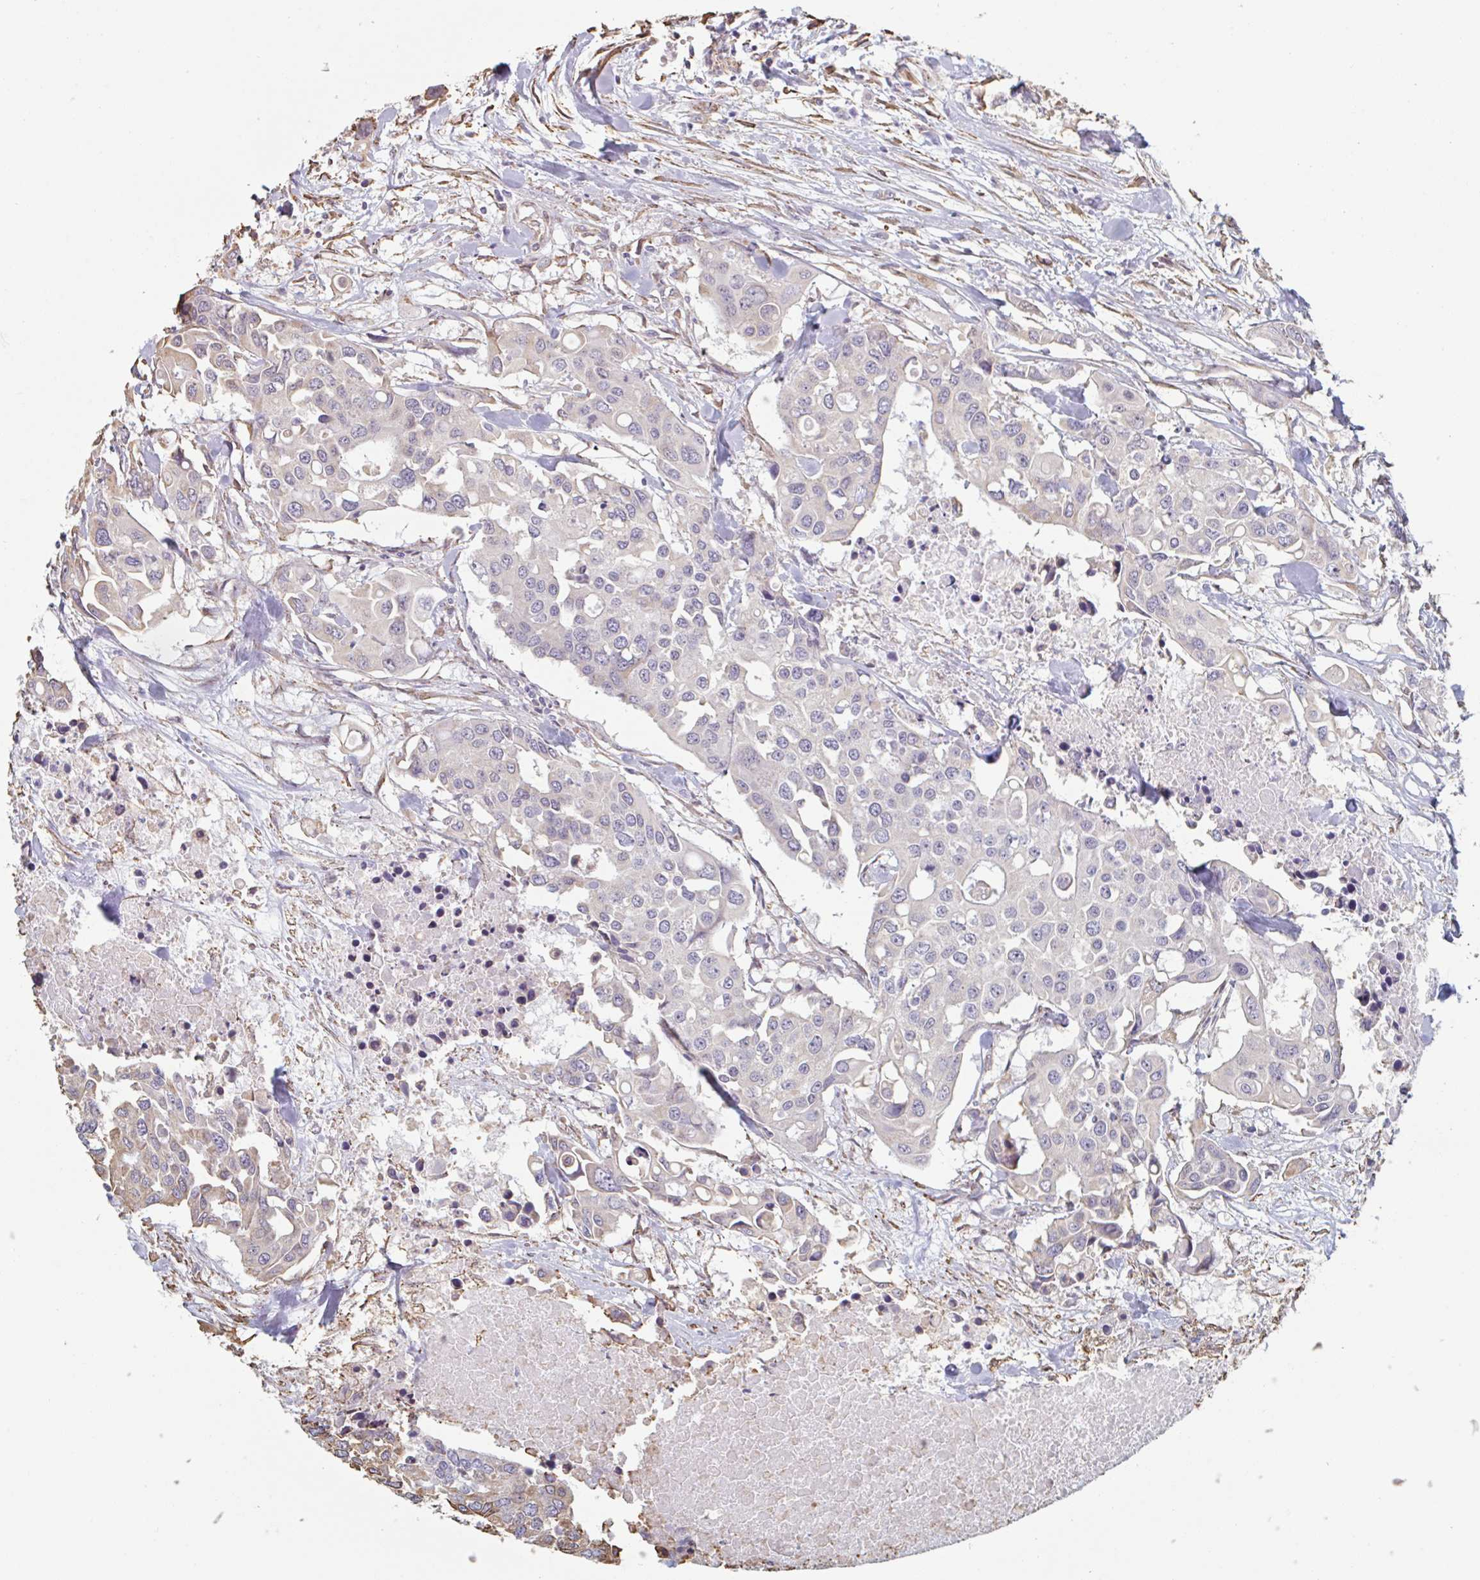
{"staining": {"intensity": "moderate", "quantity": "25%-75%", "location": "cytoplasmic/membranous"}, "tissue": "colorectal cancer", "cell_type": "Tumor cells", "image_type": "cancer", "snomed": [{"axis": "morphology", "description": "Adenocarcinoma, NOS"}, {"axis": "topography", "description": "Colon"}], "caption": "Colorectal cancer (adenocarcinoma) stained with a protein marker demonstrates moderate staining in tumor cells.", "gene": "RAB5IF", "patient": {"sex": "male", "age": 77}}